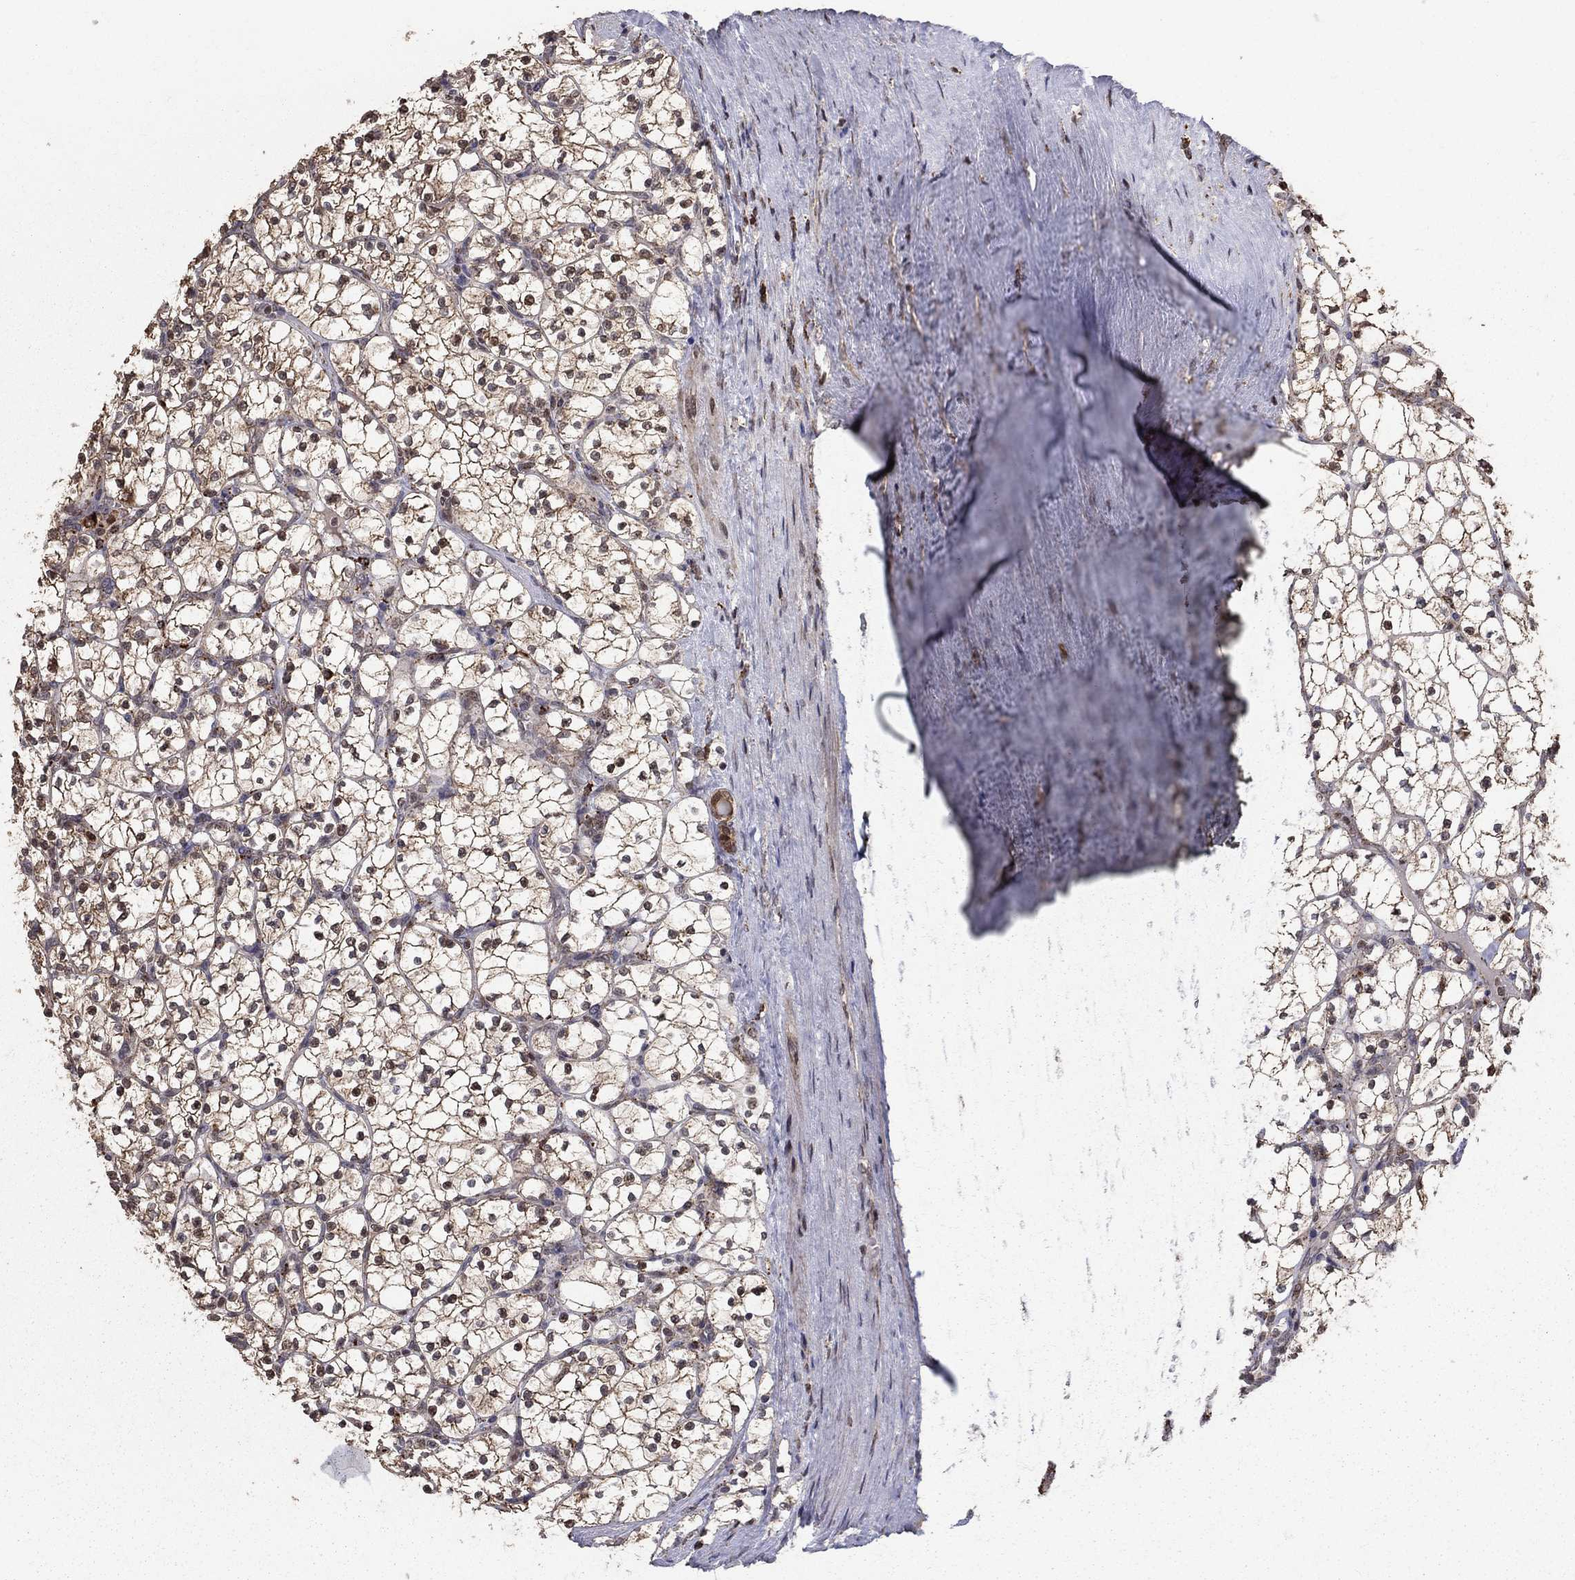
{"staining": {"intensity": "moderate", "quantity": "25%-75%", "location": "cytoplasmic/membranous"}, "tissue": "renal cancer", "cell_type": "Tumor cells", "image_type": "cancer", "snomed": [{"axis": "morphology", "description": "Adenocarcinoma, NOS"}, {"axis": "topography", "description": "Kidney"}], "caption": "There is medium levels of moderate cytoplasmic/membranous expression in tumor cells of renal adenocarcinoma, as demonstrated by immunohistochemical staining (brown color).", "gene": "ACOT13", "patient": {"sex": "female", "age": 89}}